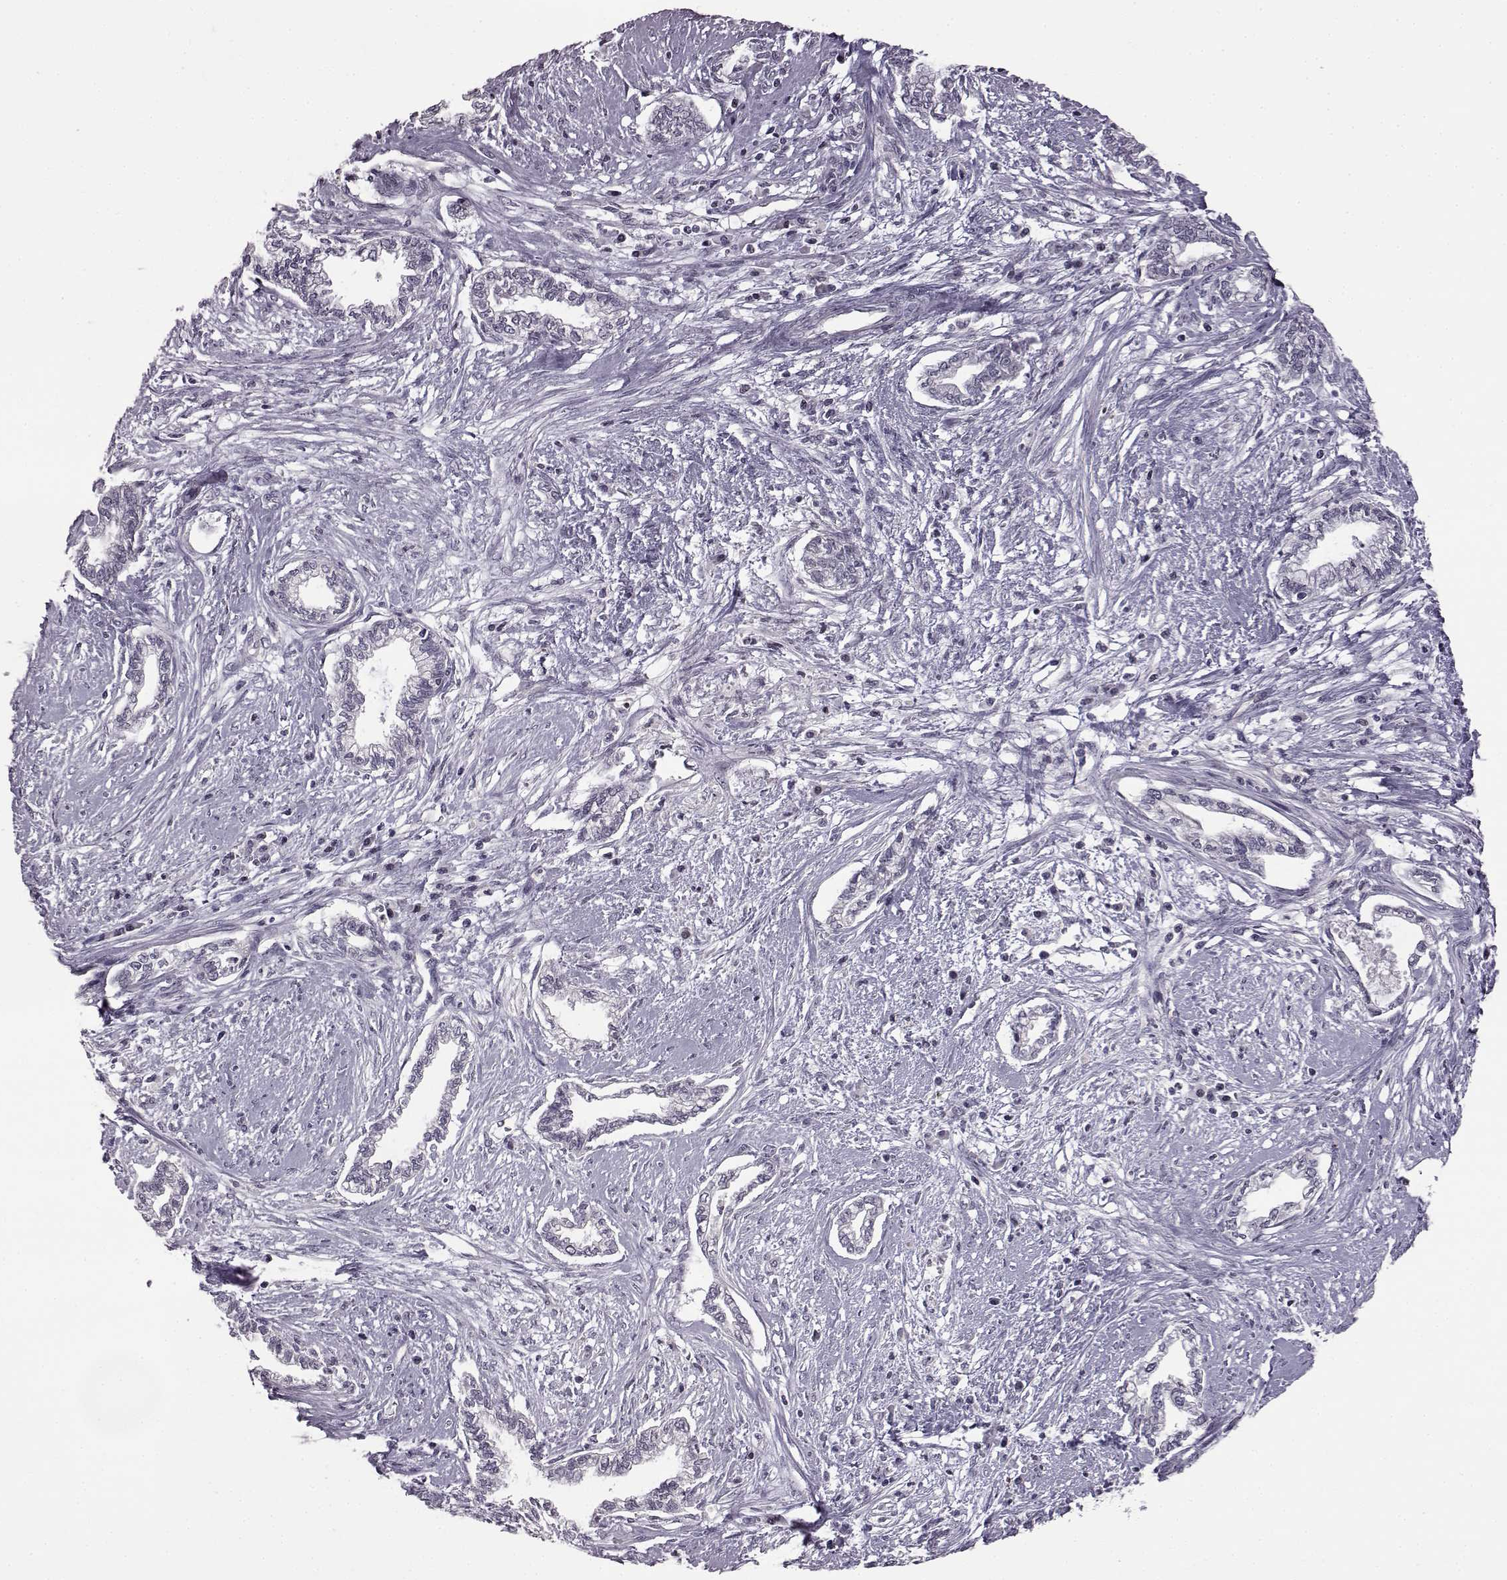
{"staining": {"intensity": "negative", "quantity": "none", "location": "none"}, "tissue": "cervical cancer", "cell_type": "Tumor cells", "image_type": "cancer", "snomed": [{"axis": "morphology", "description": "Adenocarcinoma, NOS"}, {"axis": "topography", "description": "Cervix"}], "caption": "A micrograph of human cervical cancer (adenocarcinoma) is negative for staining in tumor cells. (DAB IHC visualized using brightfield microscopy, high magnification).", "gene": "GAL", "patient": {"sex": "female", "age": 62}}